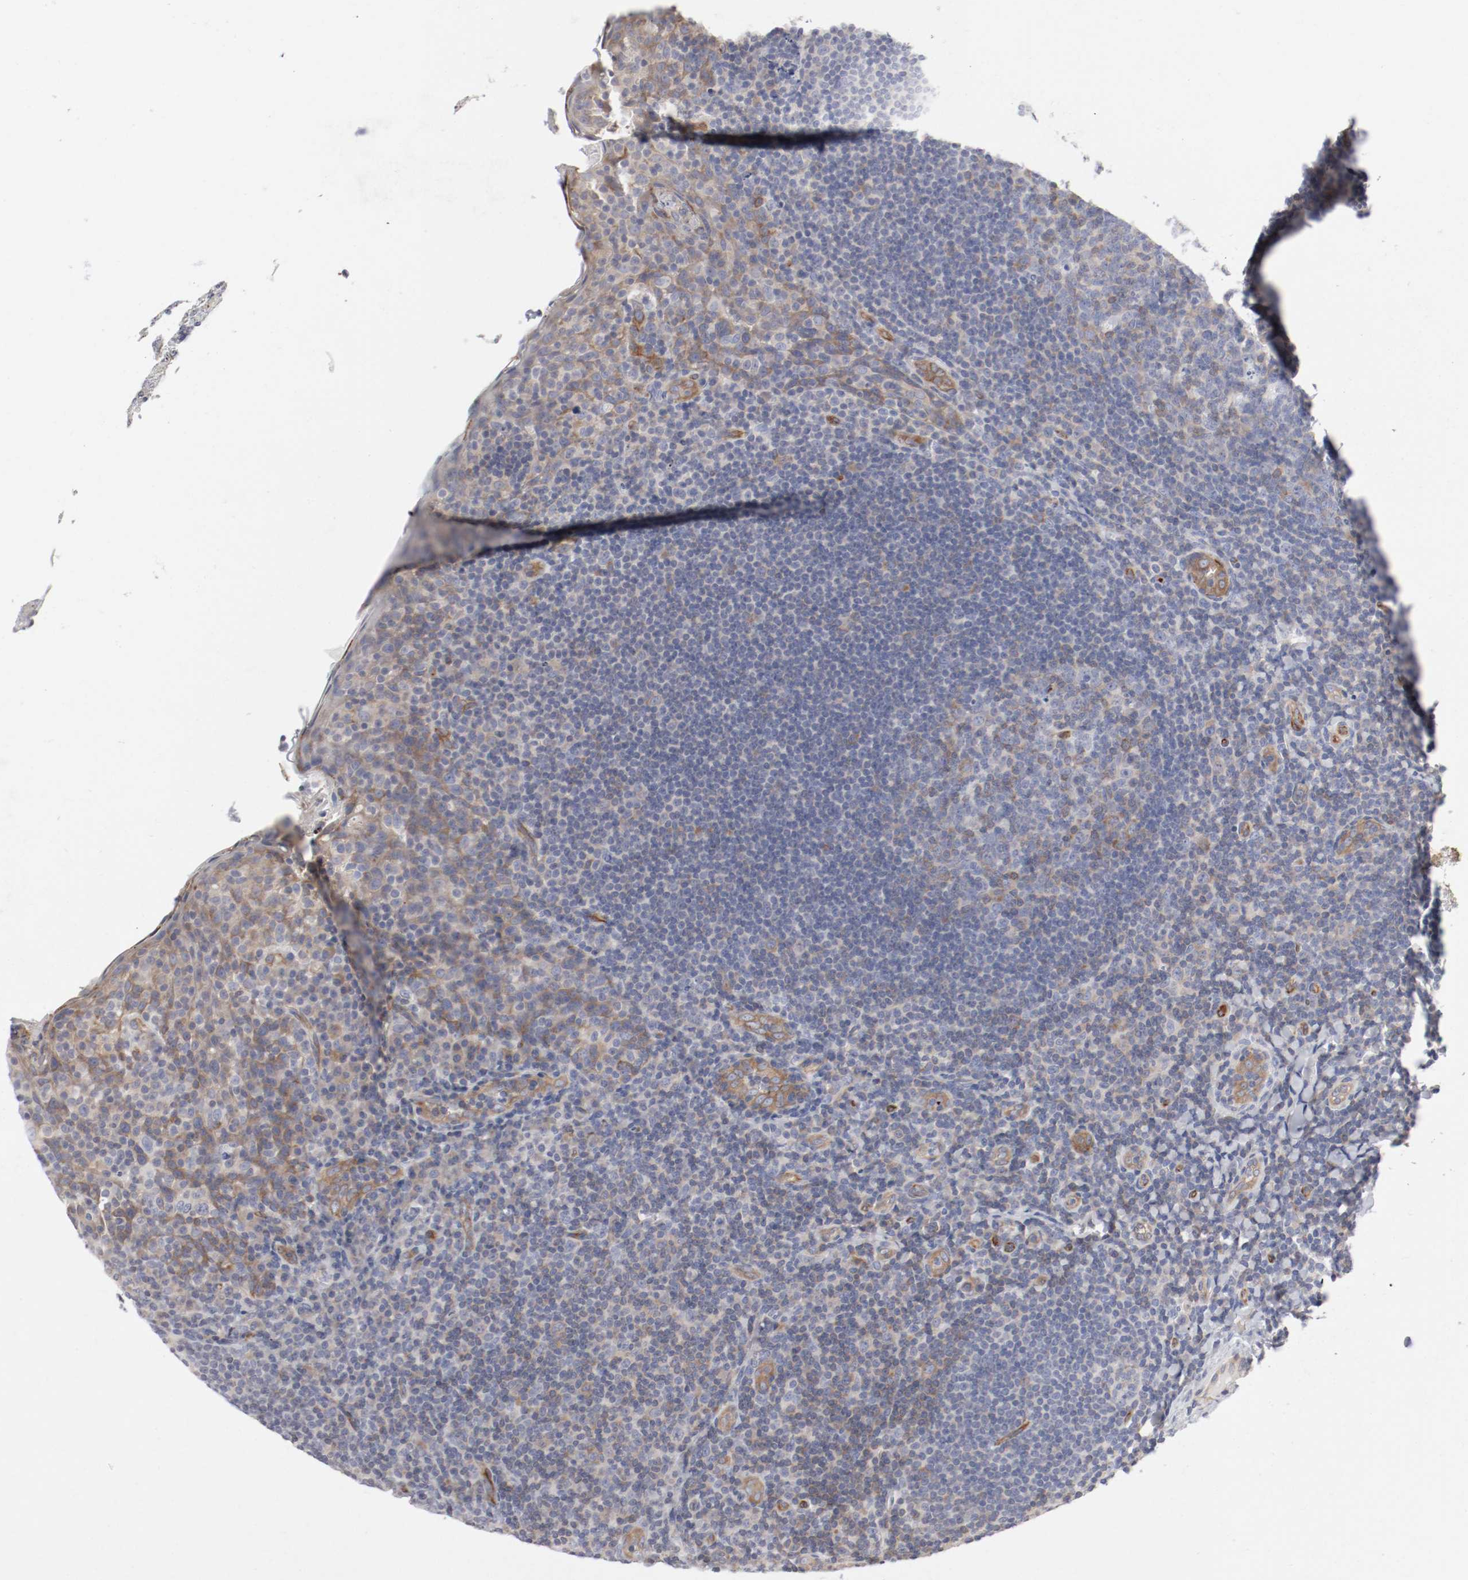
{"staining": {"intensity": "moderate", "quantity": "<25%", "location": "cytoplasmic/membranous"}, "tissue": "tonsil", "cell_type": "Germinal center cells", "image_type": "normal", "snomed": [{"axis": "morphology", "description": "Normal tissue, NOS"}, {"axis": "topography", "description": "Tonsil"}], "caption": "Protein staining of benign tonsil exhibits moderate cytoplasmic/membranous positivity in approximately <25% of germinal center cells. (Brightfield microscopy of DAB IHC at high magnification).", "gene": "GIT1", "patient": {"sex": "male", "age": 17}}